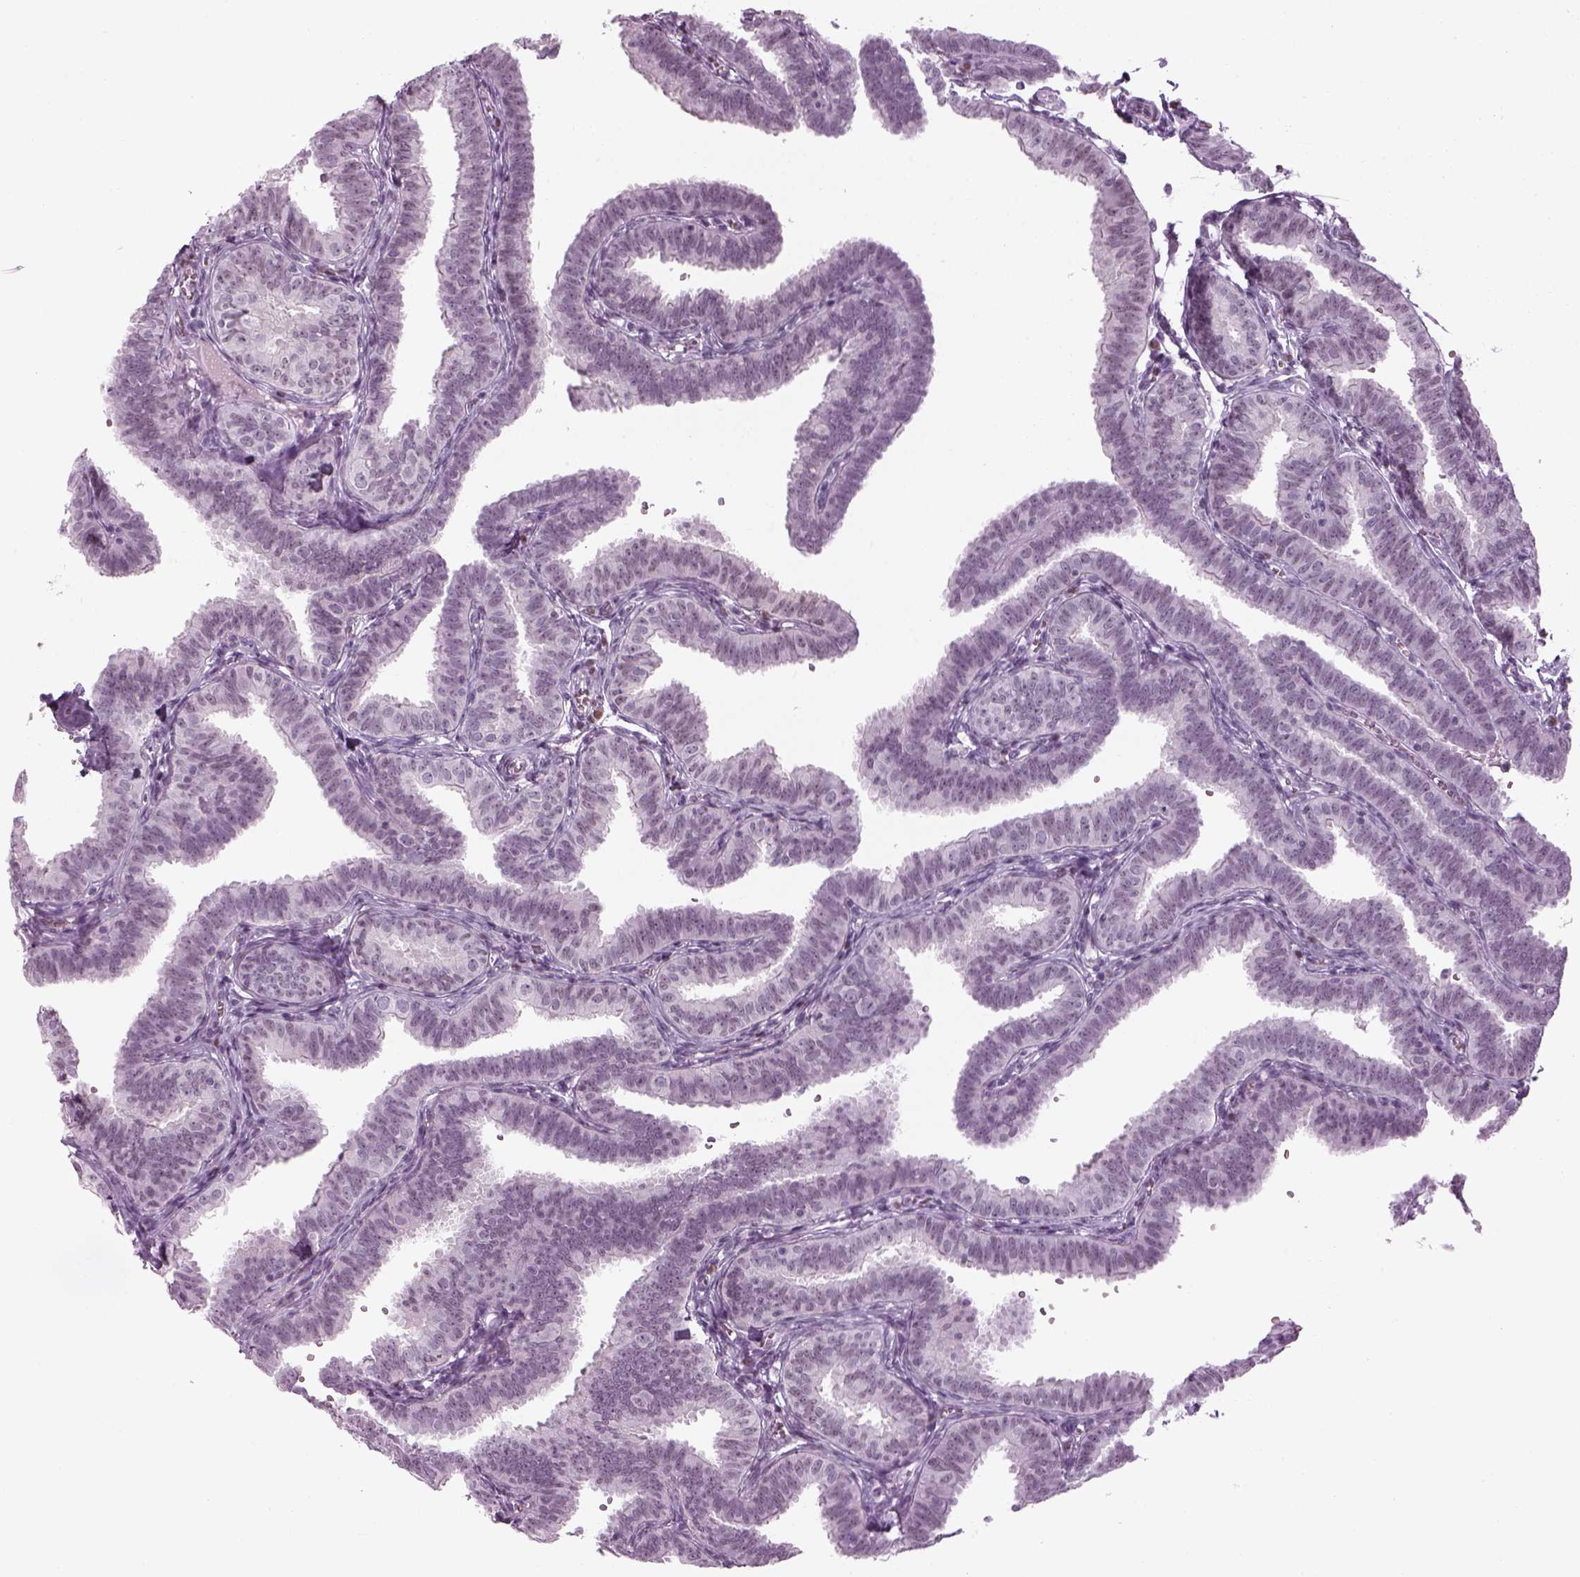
{"staining": {"intensity": "negative", "quantity": "none", "location": "none"}, "tissue": "fallopian tube", "cell_type": "Glandular cells", "image_type": "normal", "snomed": [{"axis": "morphology", "description": "Normal tissue, NOS"}, {"axis": "topography", "description": "Fallopian tube"}], "caption": "Protein analysis of normal fallopian tube displays no significant staining in glandular cells.", "gene": "KCNG2", "patient": {"sex": "female", "age": 25}}